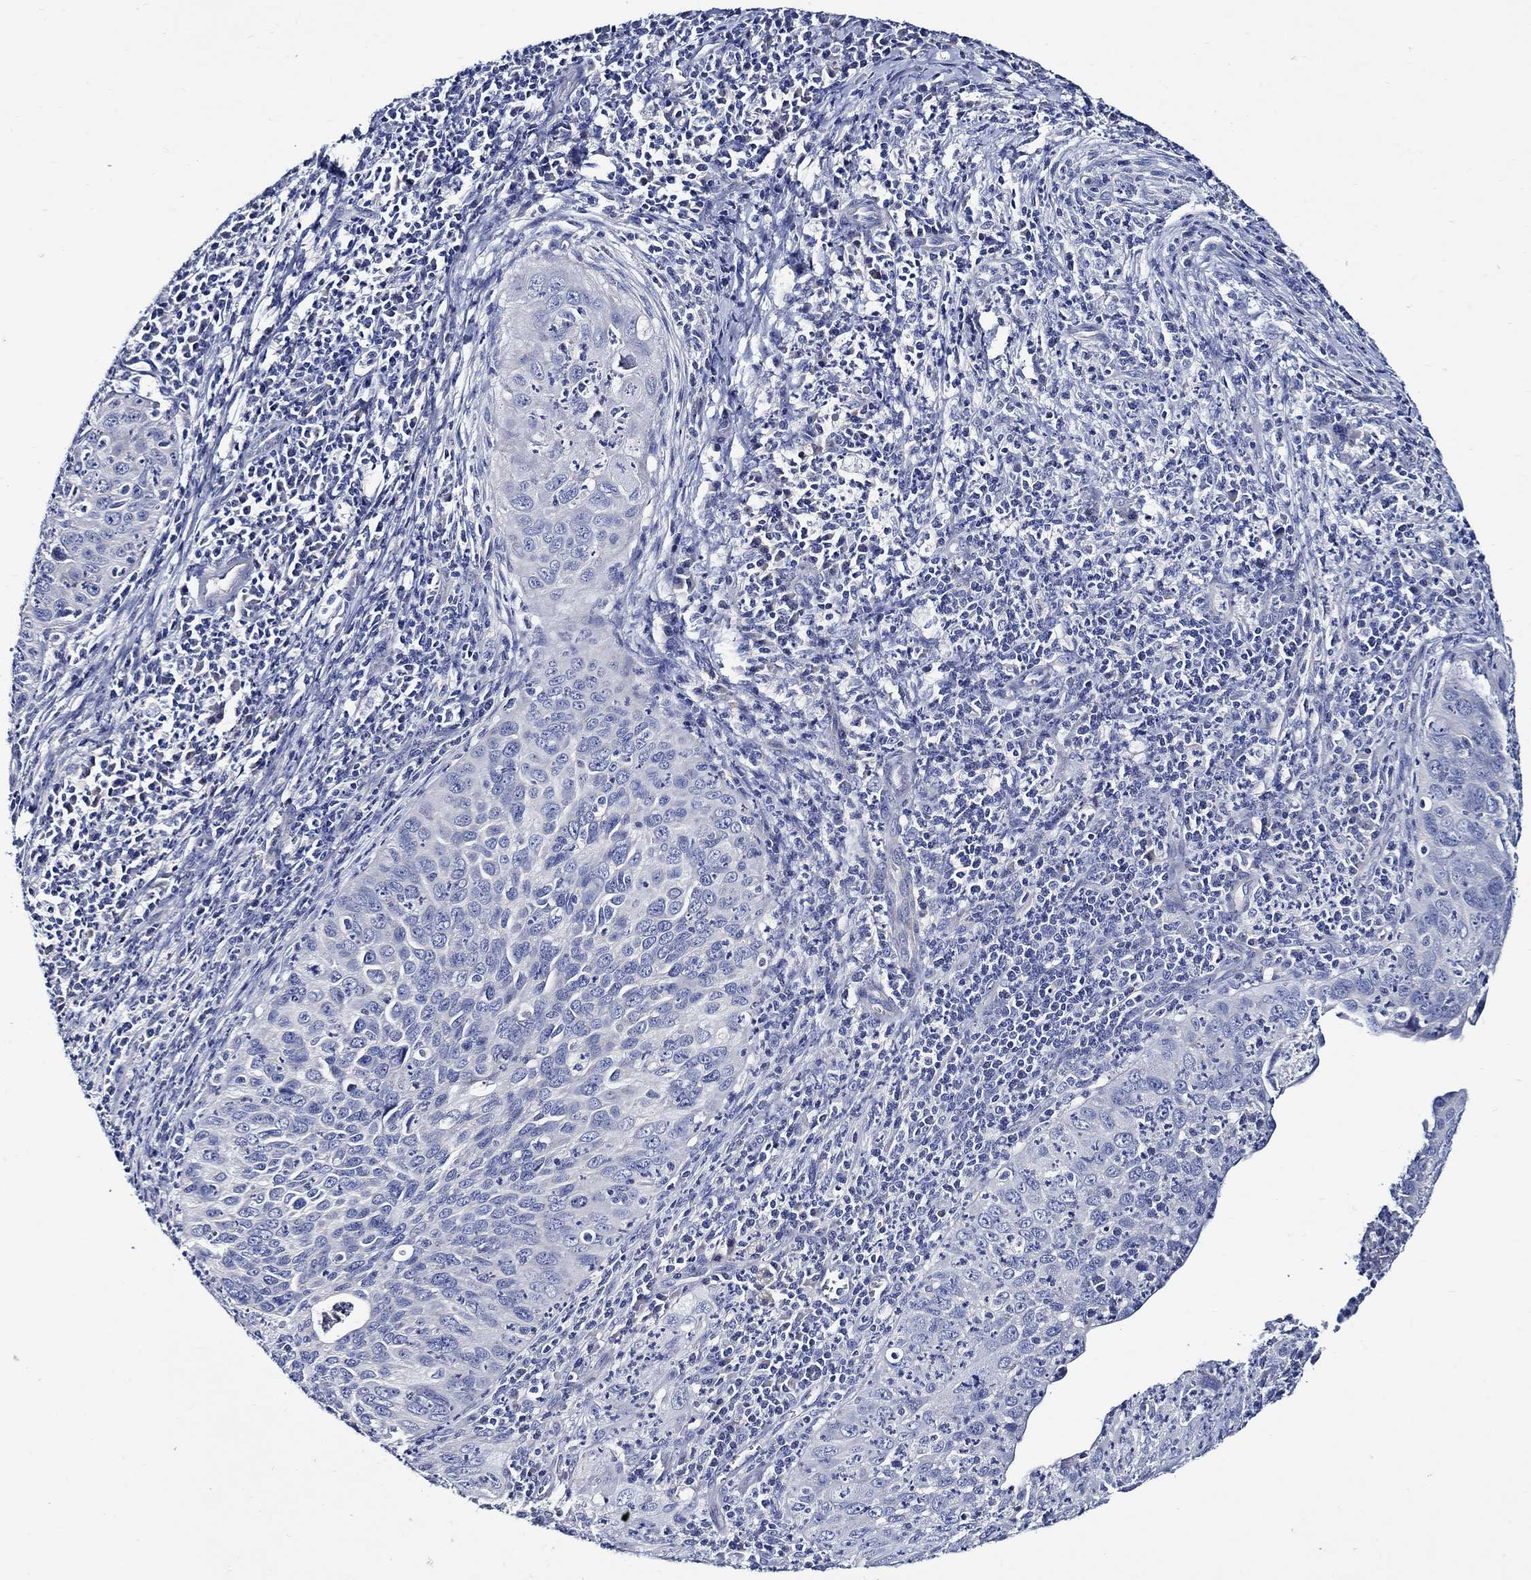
{"staining": {"intensity": "negative", "quantity": "none", "location": "none"}, "tissue": "cervical cancer", "cell_type": "Tumor cells", "image_type": "cancer", "snomed": [{"axis": "morphology", "description": "Squamous cell carcinoma, NOS"}, {"axis": "topography", "description": "Cervix"}], "caption": "High power microscopy micrograph of an IHC micrograph of cervical squamous cell carcinoma, revealing no significant expression in tumor cells. (DAB immunohistochemistry visualized using brightfield microscopy, high magnification).", "gene": "SKOR1", "patient": {"sex": "female", "age": 26}}